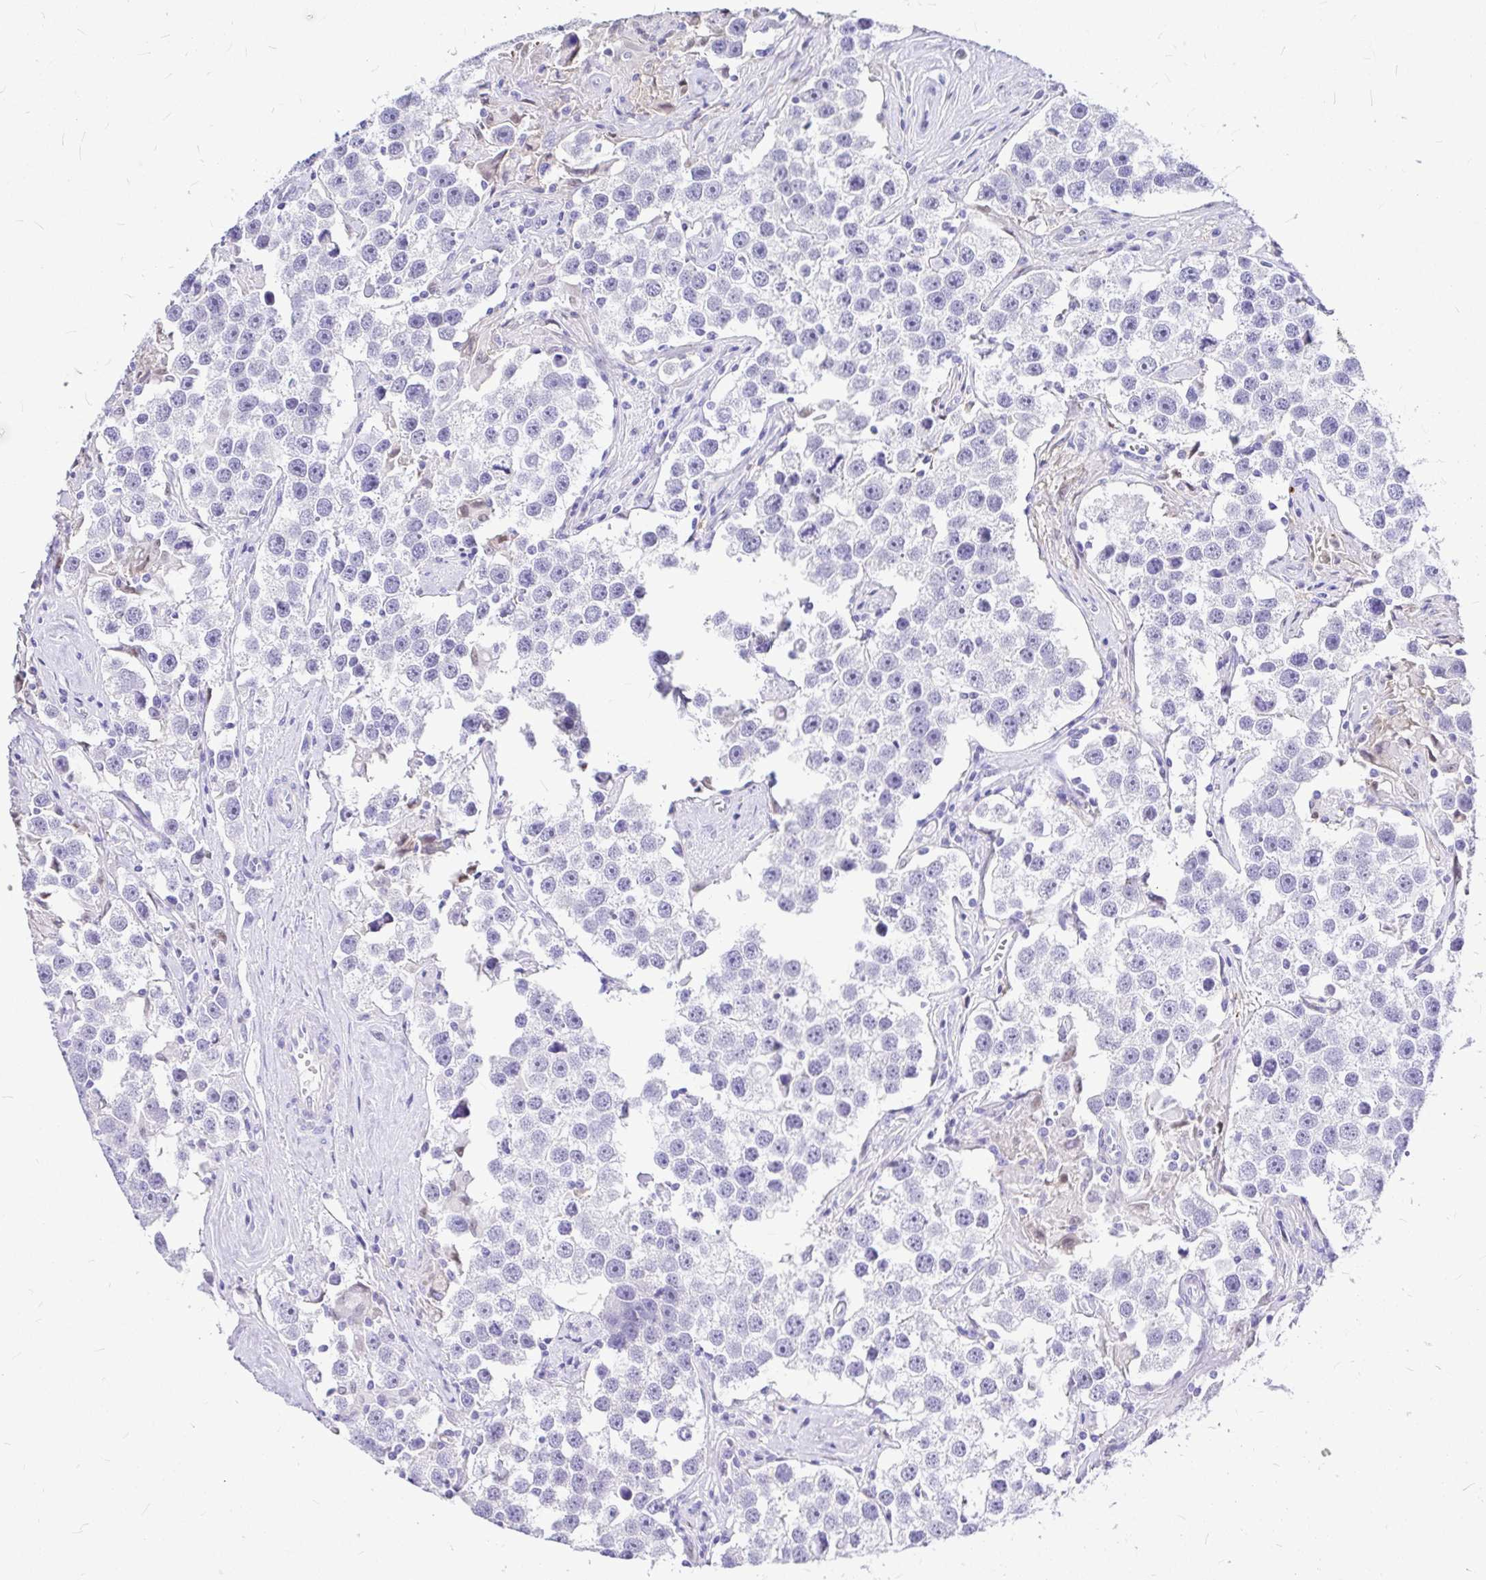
{"staining": {"intensity": "negative", "quantity": "none", "location": "none"}, "tissue": "testis cancer", "cell_type": "Tumor cells", "image_type": "cancer", "snomed": [{"axis": "morphology", "description": "Seminoma, NOS"}, {"axis": "topography", "description": "Testis"}], "caption": "Protein analysis of testis seminoma exhibits no significant positivity in tumor cells.", "gene": "CLEC1B", "patient": {"sex": "male", "age": 49}}